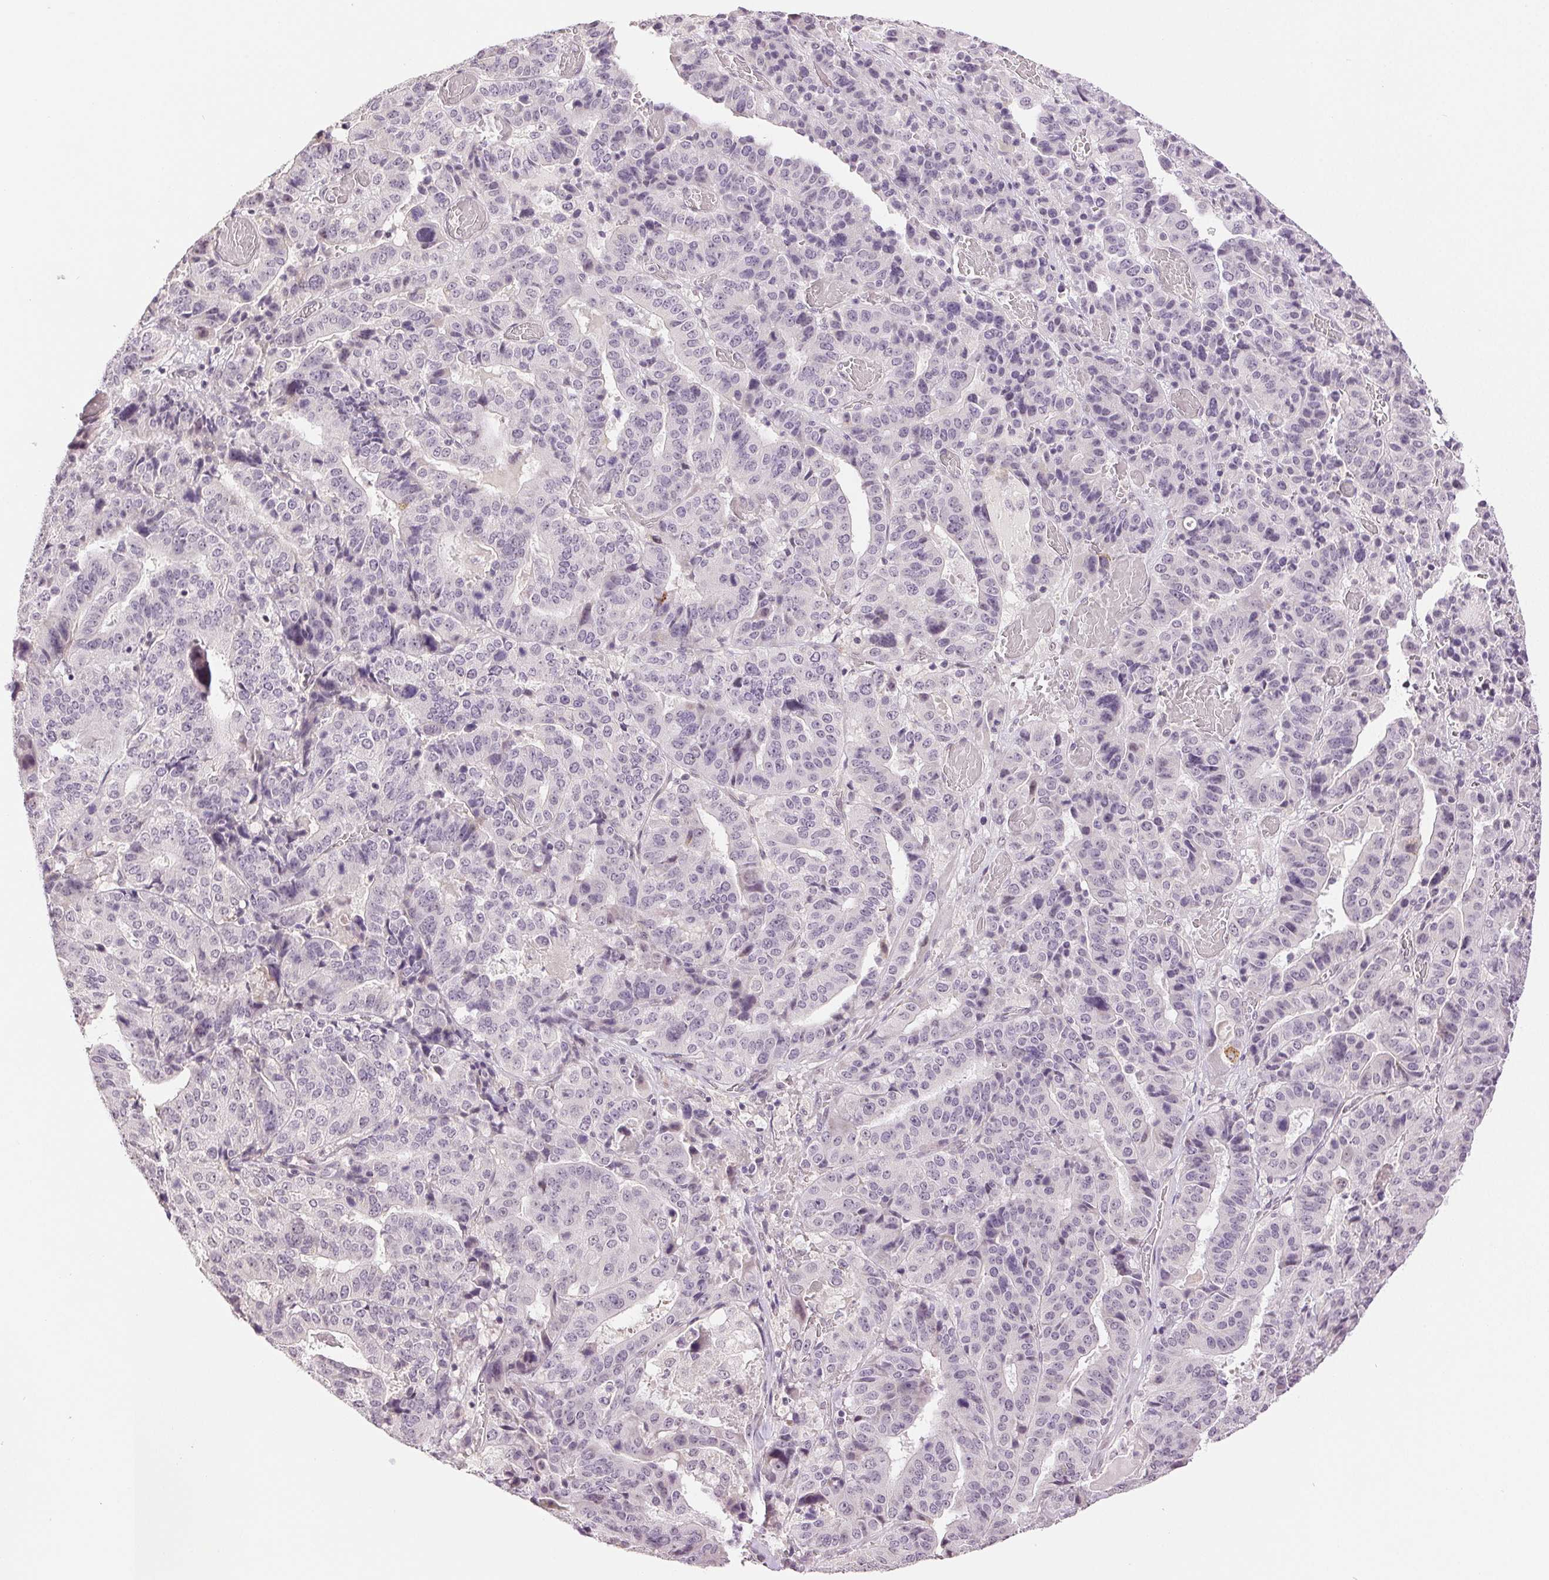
{"staining": {"intensity": "negative", "quantity": "none", "location": "none"}, "tissue": "stomach cancer", "cell_type": "Tumor cells", "image_type": "cancer", "snomed": [{"axis": "morphology", "description": "Adenocarcinoma, NOS"}, {"axis": "topography", "description": "Stomach"}], "caption": "Stomach cancer was stained to show a protein in brown. There is no significant expression in tumor cells.", "gene": "PLCB1", "patient": {"sex": "male", "age": 48}}